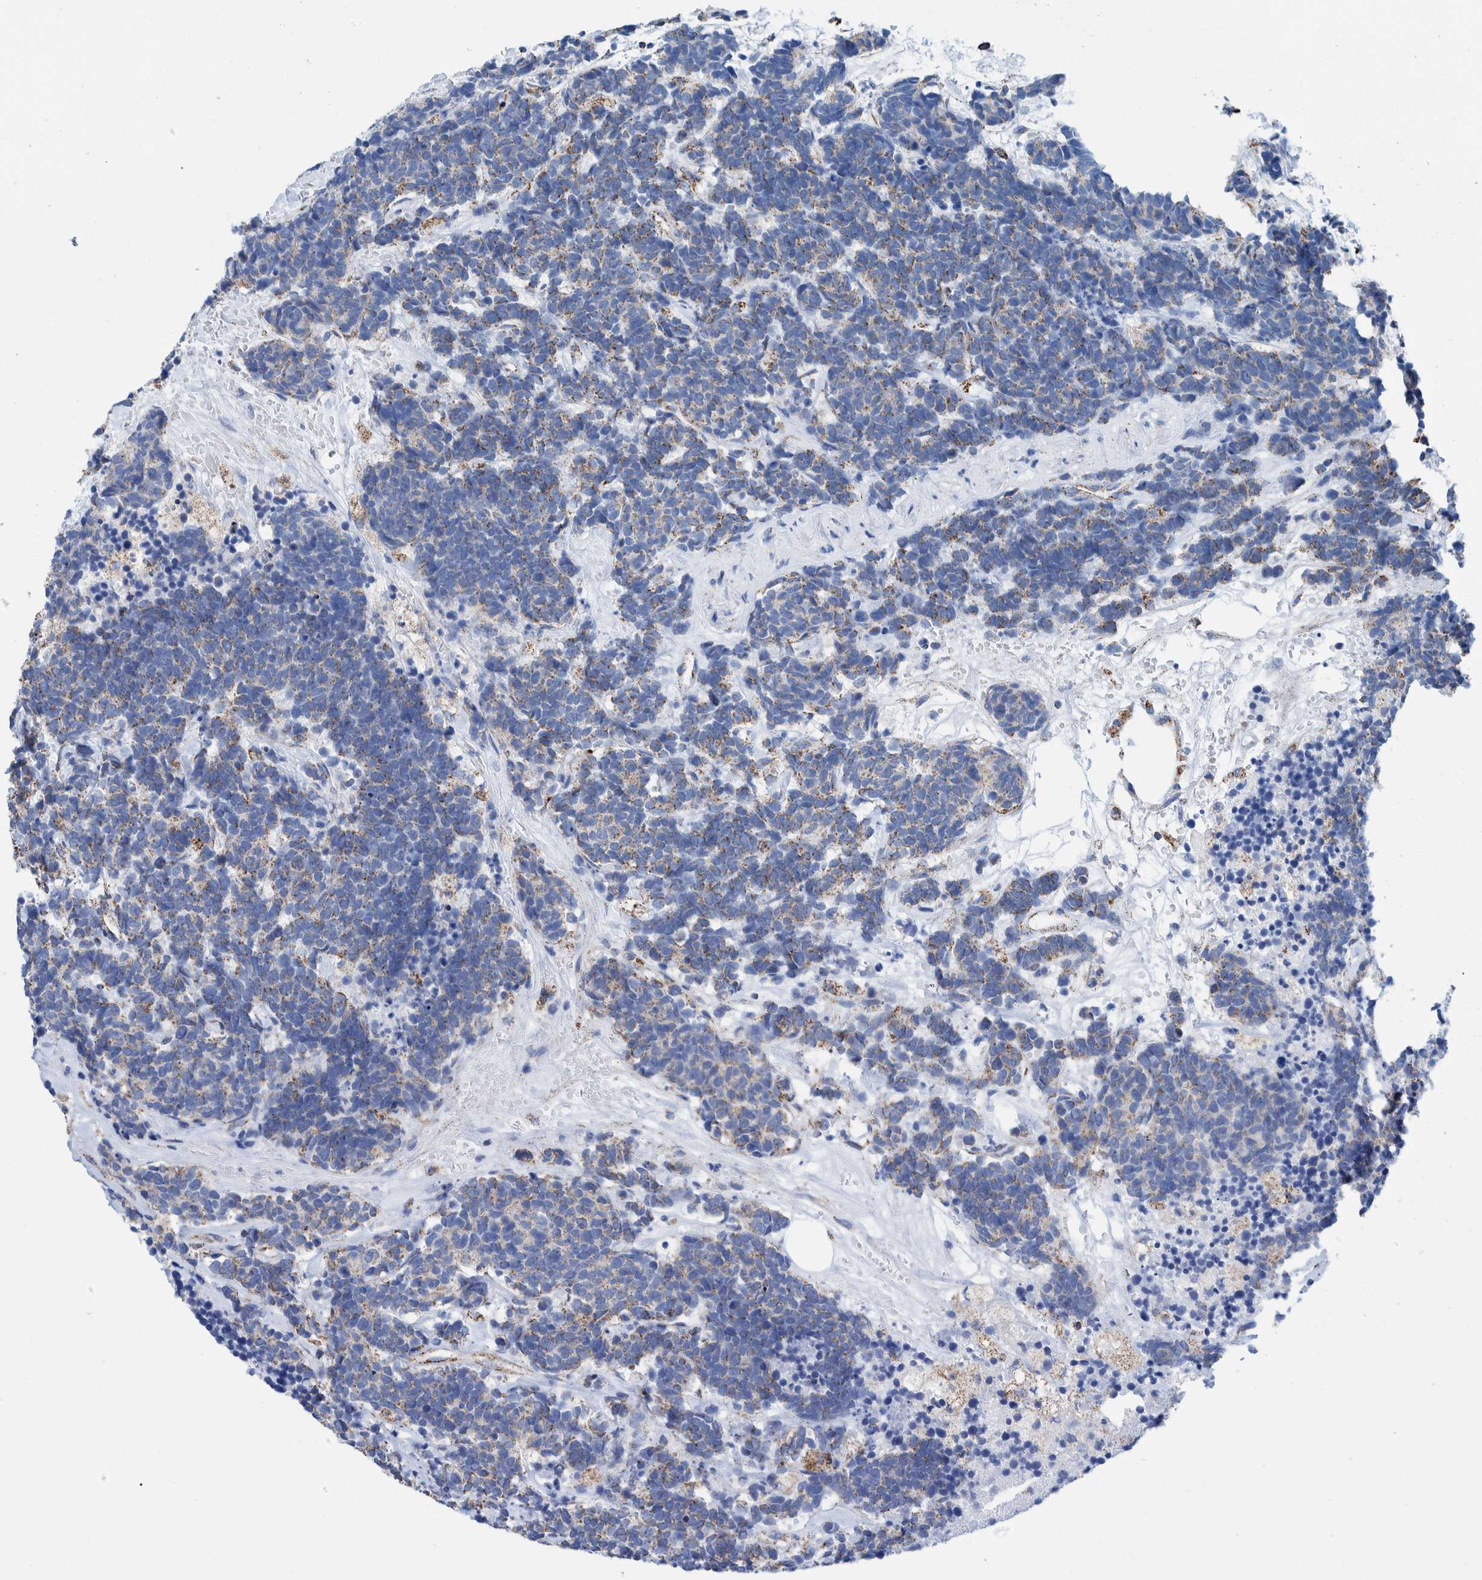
{"staining": {"intensity": "weak", "quantity": ">75%", "location": "cytoplasmic/membranous"}, "tissue": "carcinoid", "cell_type": "Tumor cells", "image_type": "cancer", "snomed": [{"axis": "morphology", "description": "Carcinoma, NOS"}, {"axis": "morphology", "description": "Carcinoid, malignant, NOS"}, {"axis": "topography", "description": "Urinary bladder"}], "caption": "Protein expression by immunohistochemistry exhibits weak cytoplasmic/membranous positivity in approximately >75% of tumor cells in carcinoid. The protein of interest is shown in brown color, while the nuclei are stained blue.", "gene": "DECR1", "patient": {"sex": "male", "age": 57}}